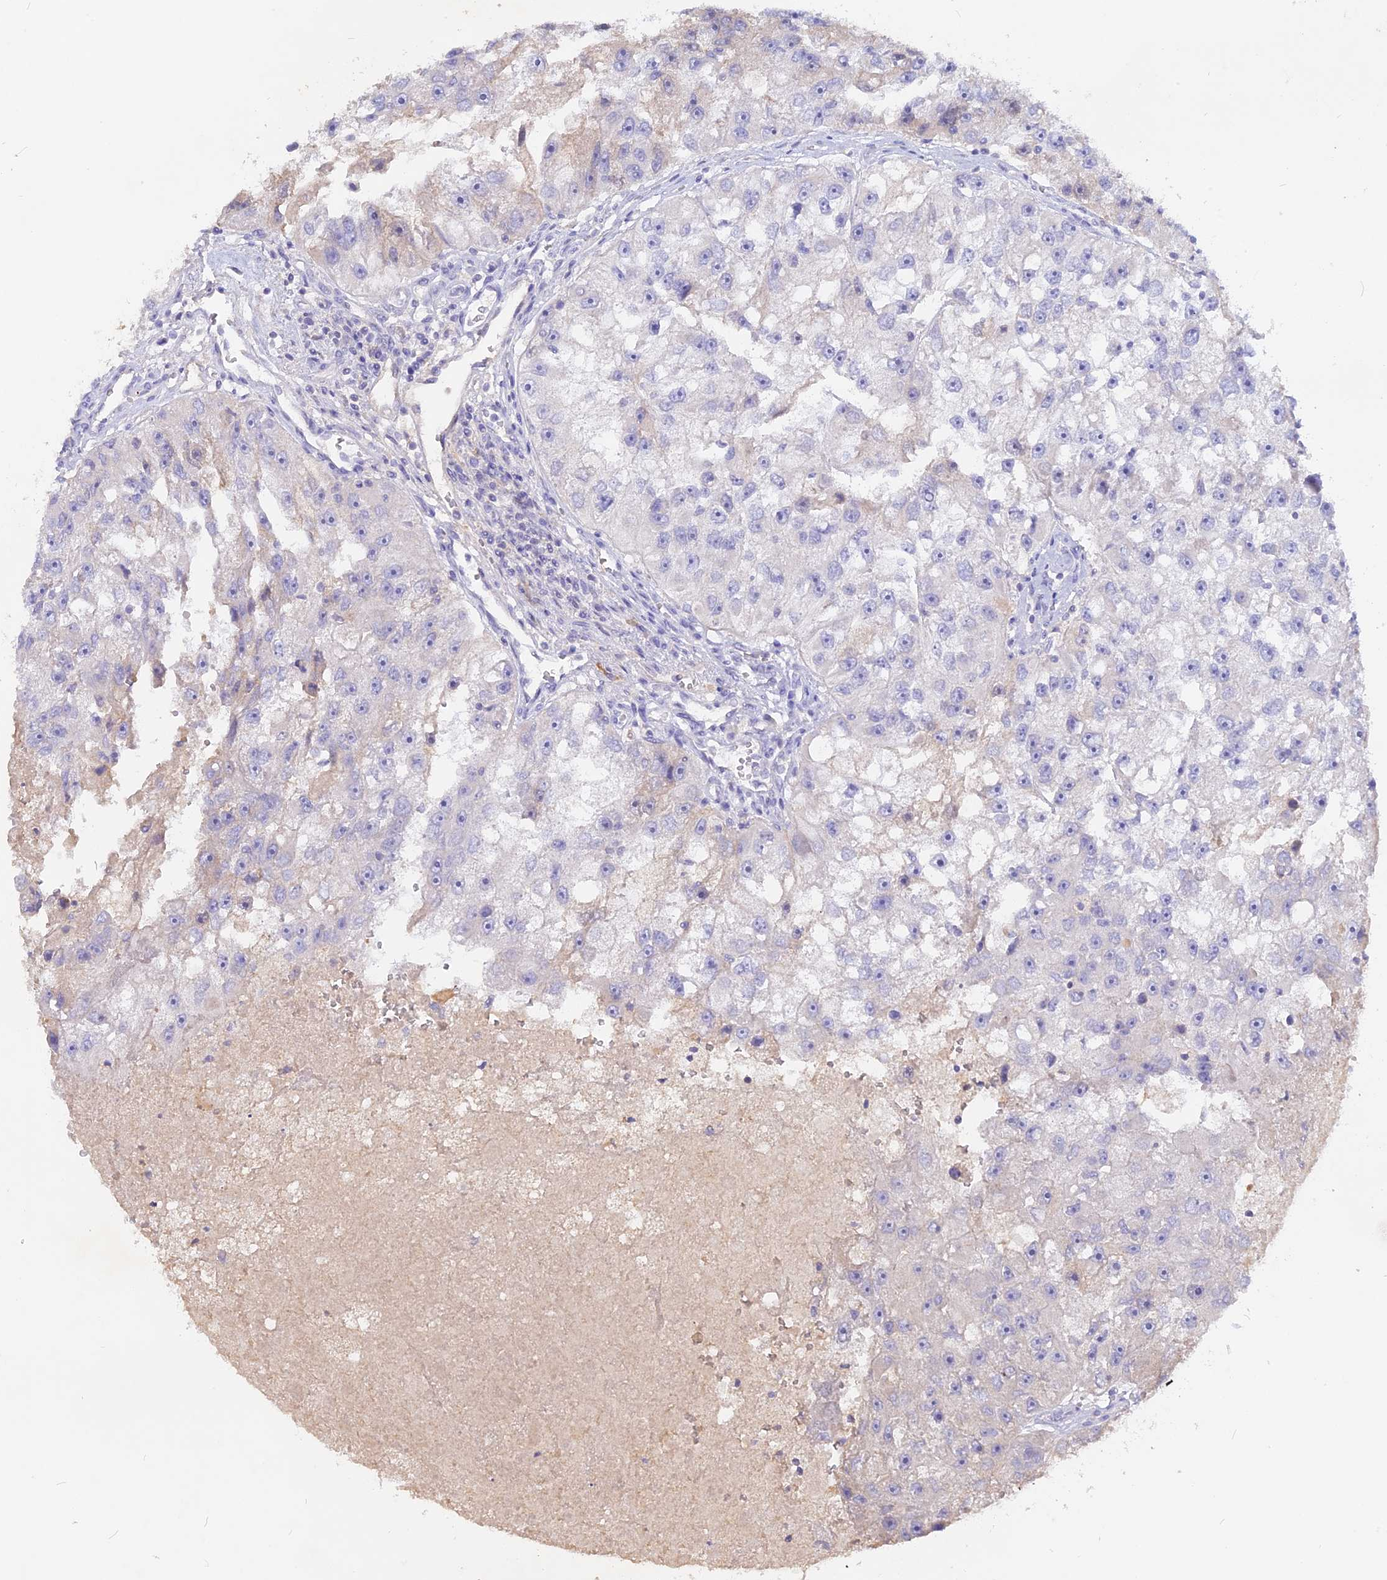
{"staining": {"intensity": "negative", "quantity": "none", "location": "none"}, "tissue": "renal cancer", "cell_type": "Tumor cells", "image_type": "cancer", "snomed": [{"axis": "morphology", "description": "Adenocarcinoma, NOS"}, {"axis": "topography", "description": "Kidney"}], "caption": "DAB immunohistochemical staining of renal cancer displays no significant positivity in tumor cells.", "gene": "ADGRA1", "patient": {"sex": "male", "age": 63}}